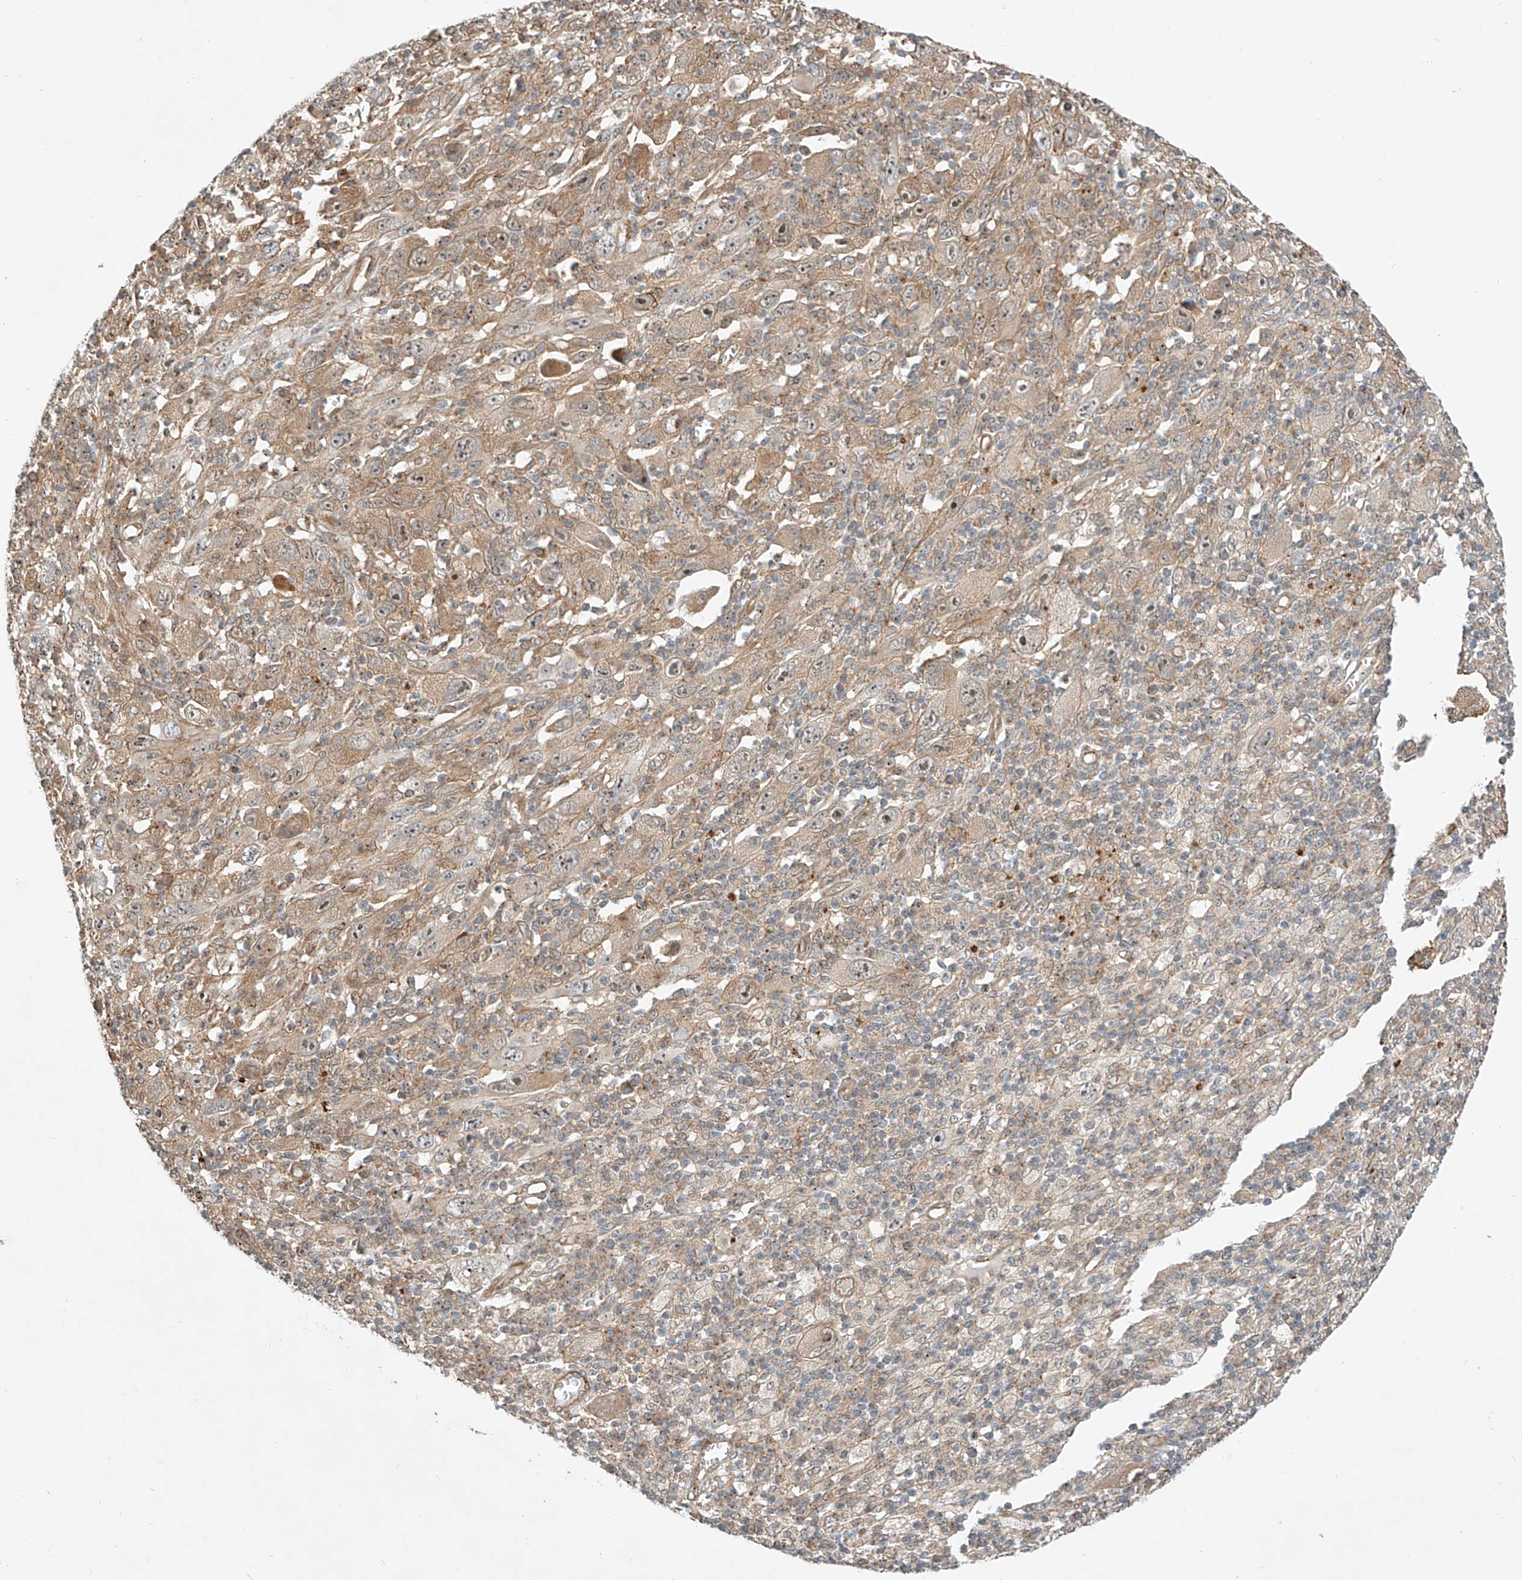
{"staining": {"intensity": "weak", "quantity": "25%-75%", "location": "cytoplasmic/membranous"}, "tissue": "melanoma", "cell_type": "Tumor cells", "image_type": "cancer", "snomed": [{"axis": "morphology", "description": "Malignant melanoma, Metastatic site"}, {"axis": "topography", "description": "Skin"}], "caption": "A low amount of weak cytoplasmic/membranous positivity is seen in approximately 25%-75% of tumor cells in melanoma tissue.", "gene": "CPAMD8", "patient": {"sex": "female", "age": 56}}